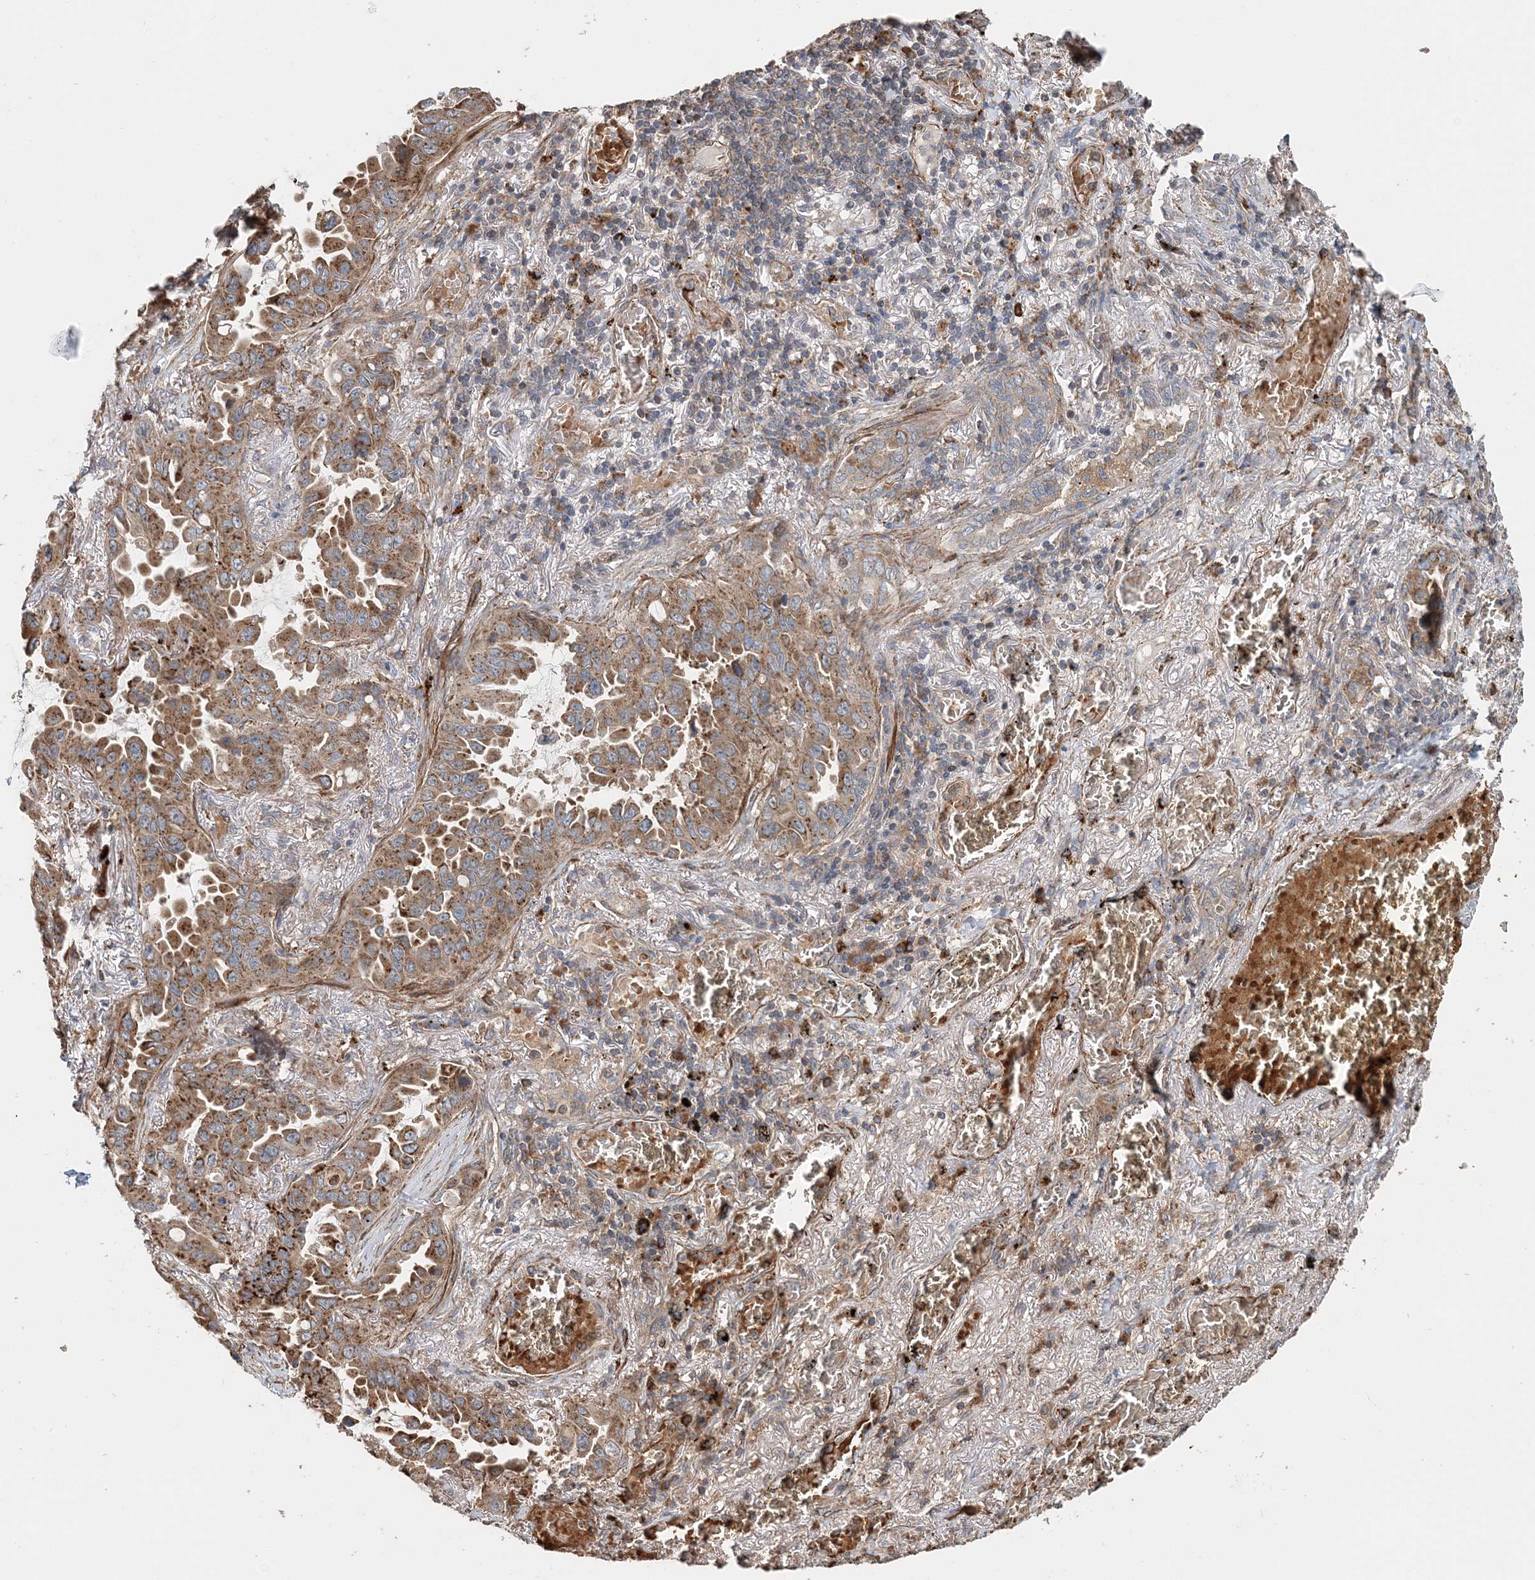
{"staining": {"intensity": "moderate", "quantity": ">75%", "location": "cytoplasmic/membranous"}, "tissue": "lung cancer", "cell_type": "Tumor cells", "image_type": "cancer", "snomed": [{"axis": "morphology", "description": "Adenocarcinoma, NOS"}, {"axis": "topography", "description": "Lung"}], "caption": "Lung cancer tissue displays moderate cytoplasmic/membranous positivity in approximately >75% of tumor cells", "gene": "TTI1", "patient": {"sex": "male", "age": 64}}